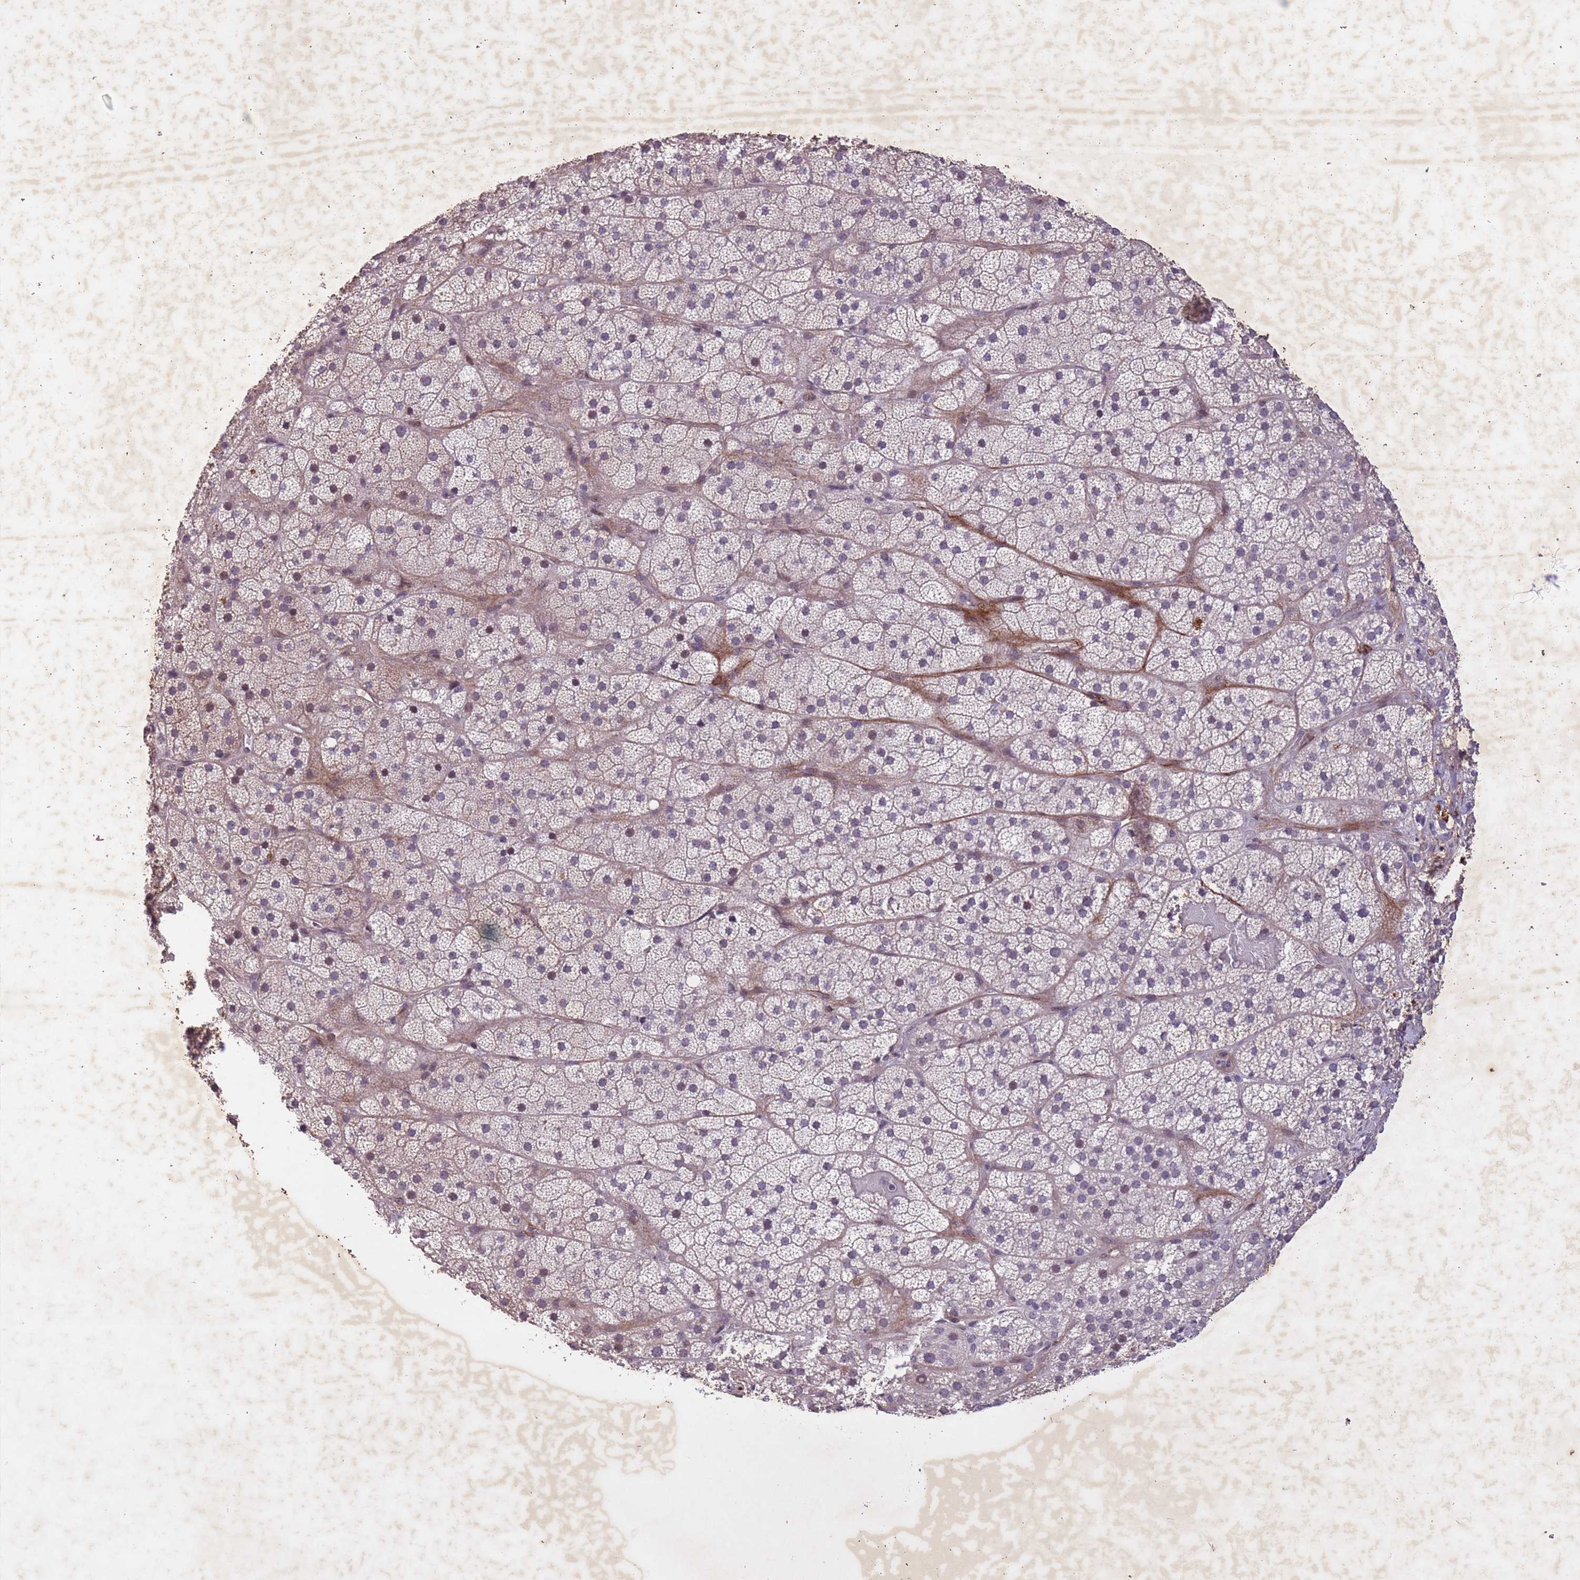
{"staining": {"intensity": "moderate", "quantity": "<25%", "location": "cytoplasmic/membranous,nuclear"}, "tissue": "adrenal gland", "cell_type": "Glandular cells", "image_type": "normal", "snomed": [{"axis": "morphology", "description": "Normal tissue, NOS"}, {"axis": "topography", "description": "Adrenal gland"}], "caption": "Immunohistochemistry staining of normal adrenal gland, which displays low levels of moderate cytoplasmic/membranous,nuclear staining in about <25% of glandular cells indicating moderate cytoplasmic/membranous,nuclear protein positivity. The staining was performed using DAB (3,3'-diaminobenzidine) (brown) for protein detection and nuclei were counterstained in hematoxylin (blue).", "gene": "CBX6", "patient": {"sex": "male", "age": 57}}